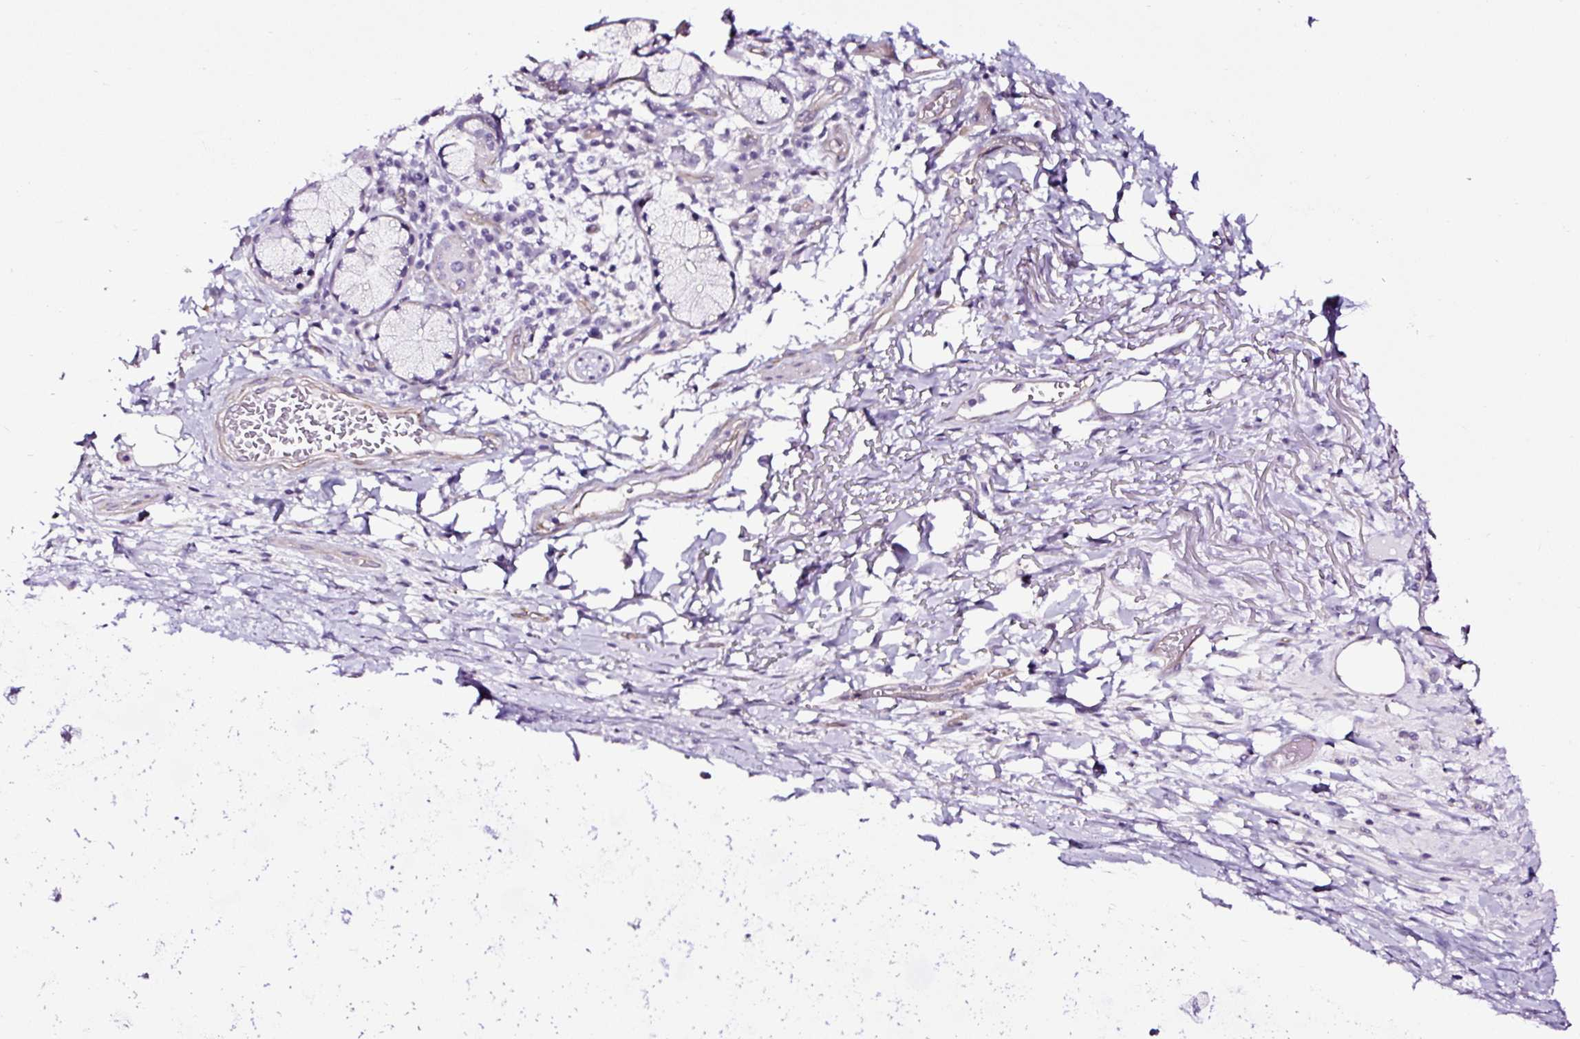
{"staining": {"intensity": "negative", "quantity": "none", "location": "none"}, "tissue": "adipose tissue", "cell_type": "Adipocytes", "image_type": "normal", "snomed": [{"axis": "morphology", "description": "Normal tissue, NOS"}, {"axis": "topography", "description": "Cartilage tissue"}, {"axis": "topography", "description": "Bronchus"}], "caption": "This is an IHC photomicrograph of unremarkable adipose tissue. There is no staining in adipocytes.", "gene": "SLC7A8", "patient": {"sex": "male", "age": 56}}